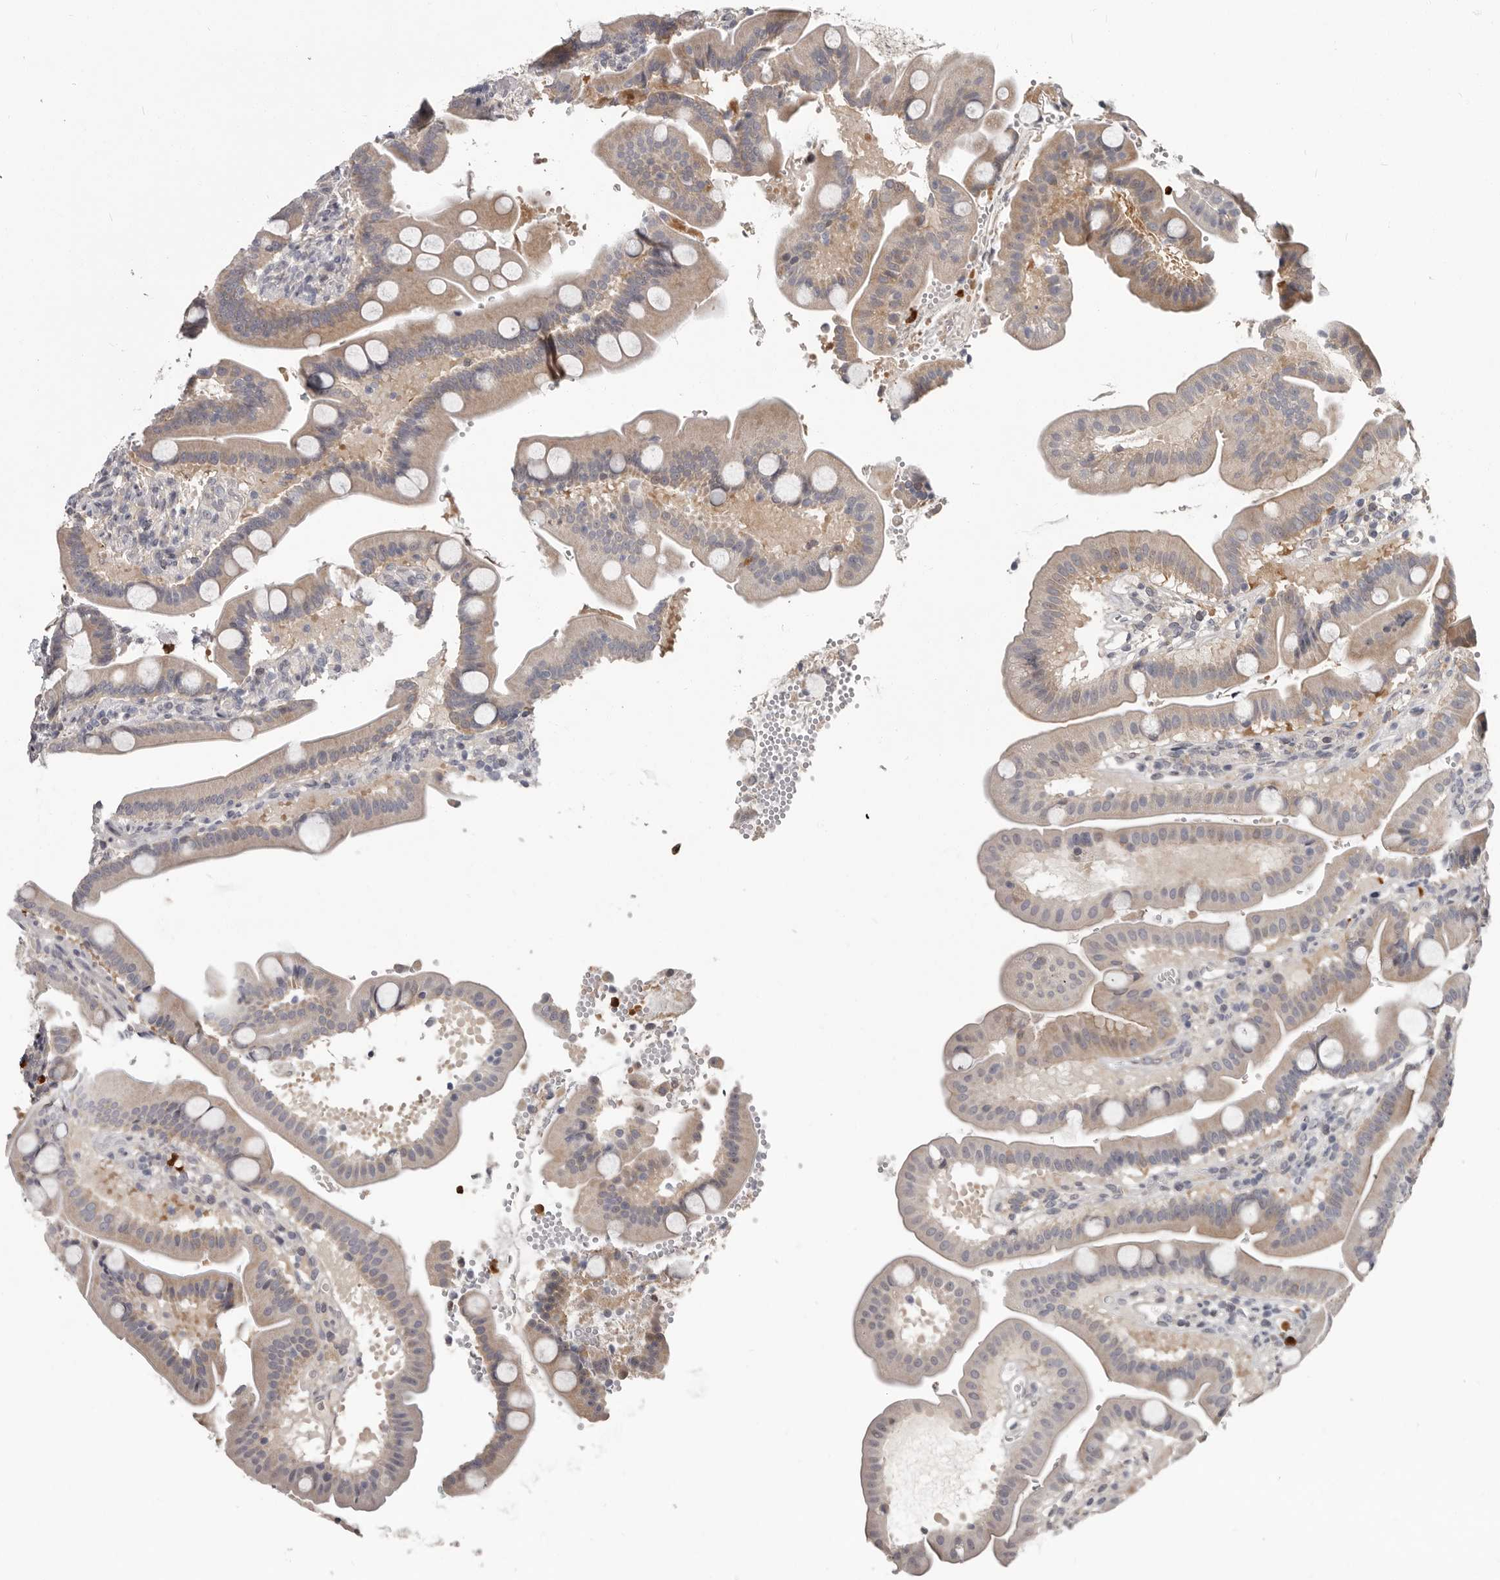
{"staining": {"intensity": "weak", "quantity": "25%-75%", "location": "cytoplasmic/membranous"}, "tissue": "duodenum", "cell_type": "Glandular cells", "image_type": "normal", "snomed": [{"axis": "morphology", "description": "Normal tissue, NOS"}, {"axis": "topography", "description": "Duodenum"}], "caption": "Immunohistochemistry (IHC) of unremarkable duodenum shows low levels of weak cytoplasmic/membranous staining in approximately 25%-75% of glandular cells.", "gene": "GPR157", "patient": {"sex": "male", "age": 54}}